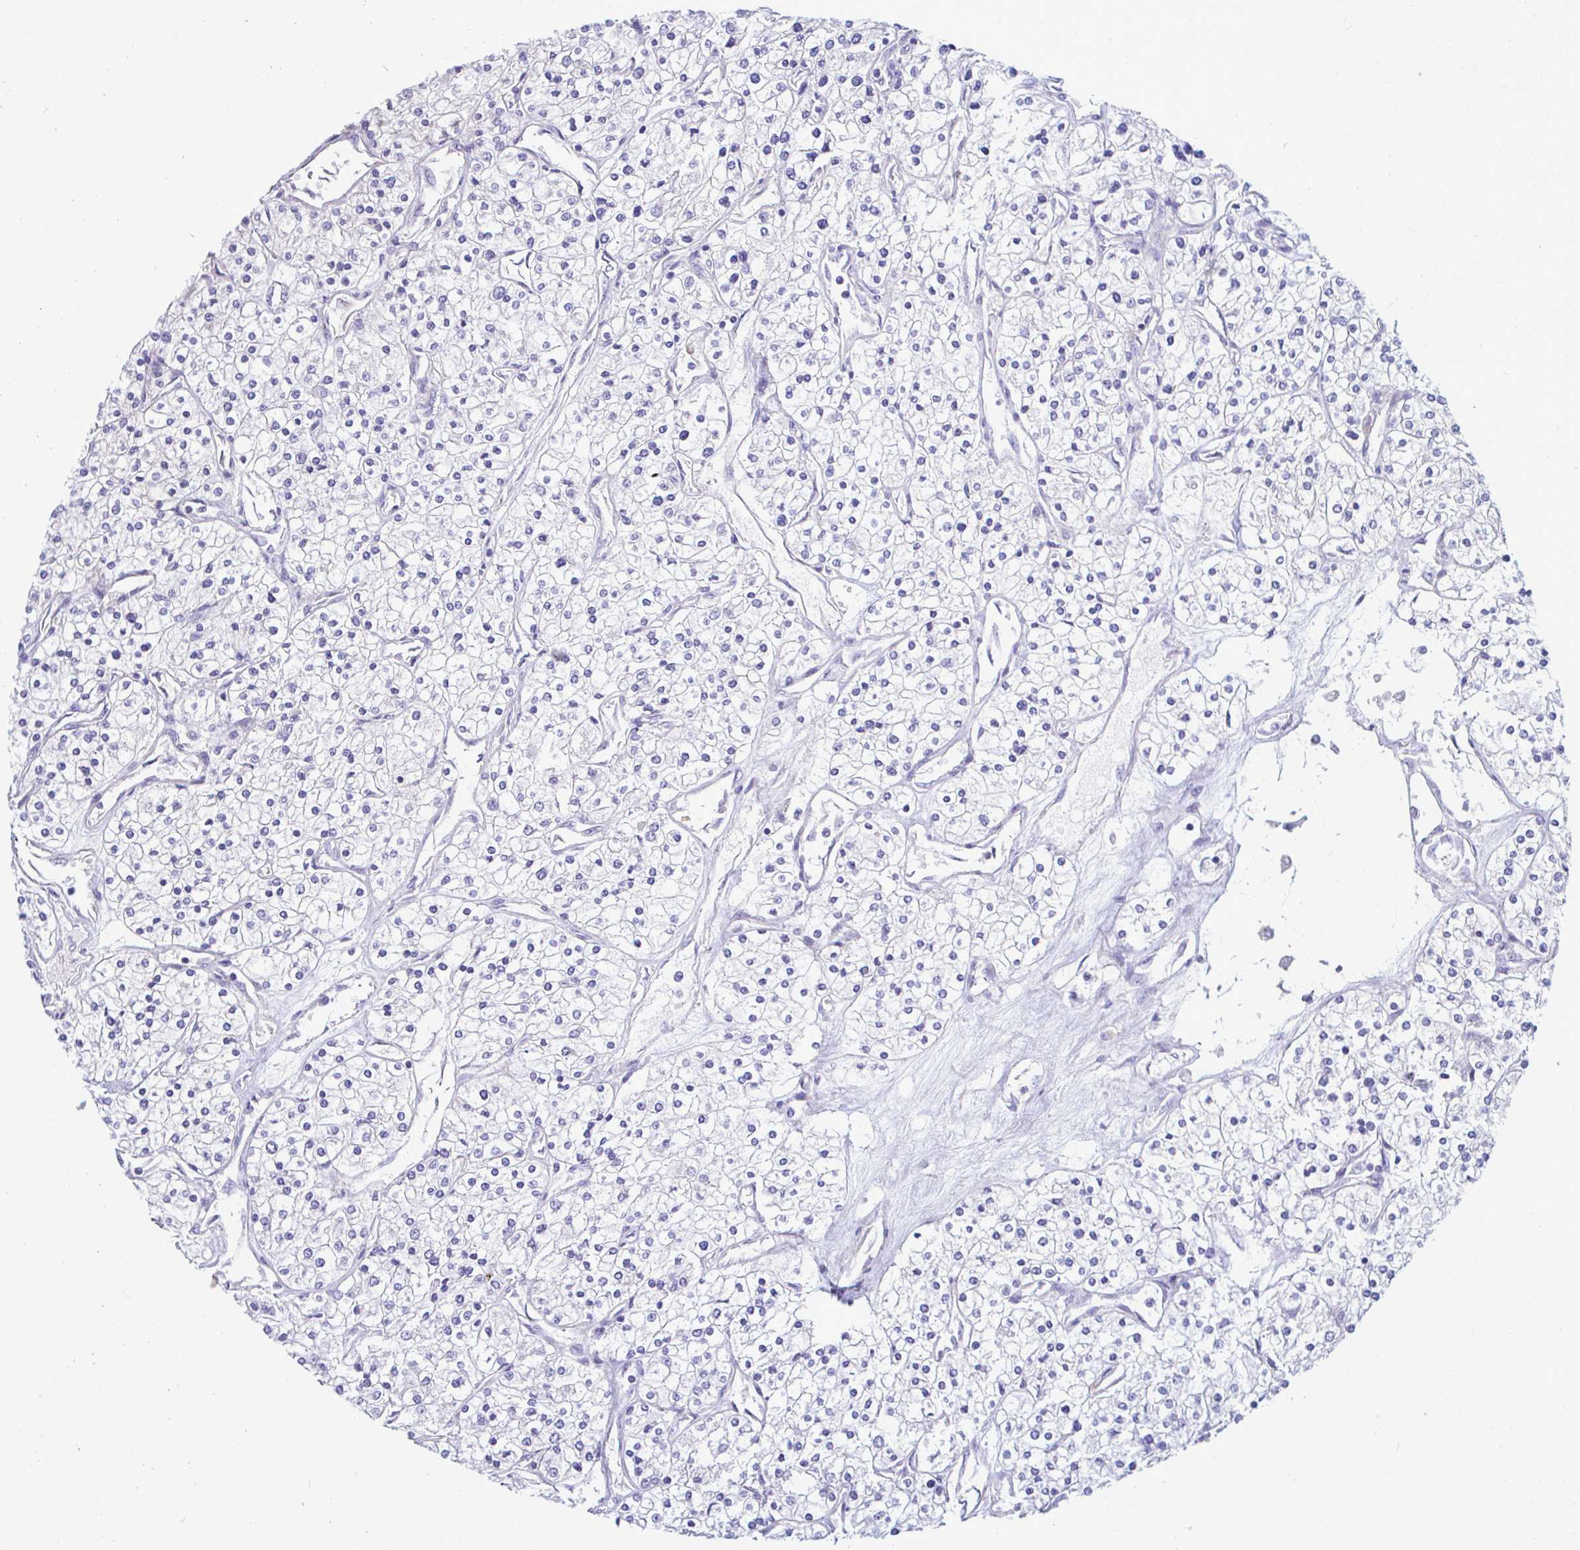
{"staining": {"intensity": "negative", "quantity": "none", "location": "none"}, "tissue": "renal cancer", "cell_type": "Tumor cells", "image_type": "cancer", "snomed": [{"axis": "morphology", "description": "Adenocarcinoma, NOS"}, {"axis": "topography", "description": "Kidney"}], "caption": "High power microscopy histopathology image of an immunohistochemistry (IHC) histopathology image of renal cancer, revealing no significant staining in tumor cells.", "gene": "MRPS16", "patient": {"sex": "male", "age": 80}}